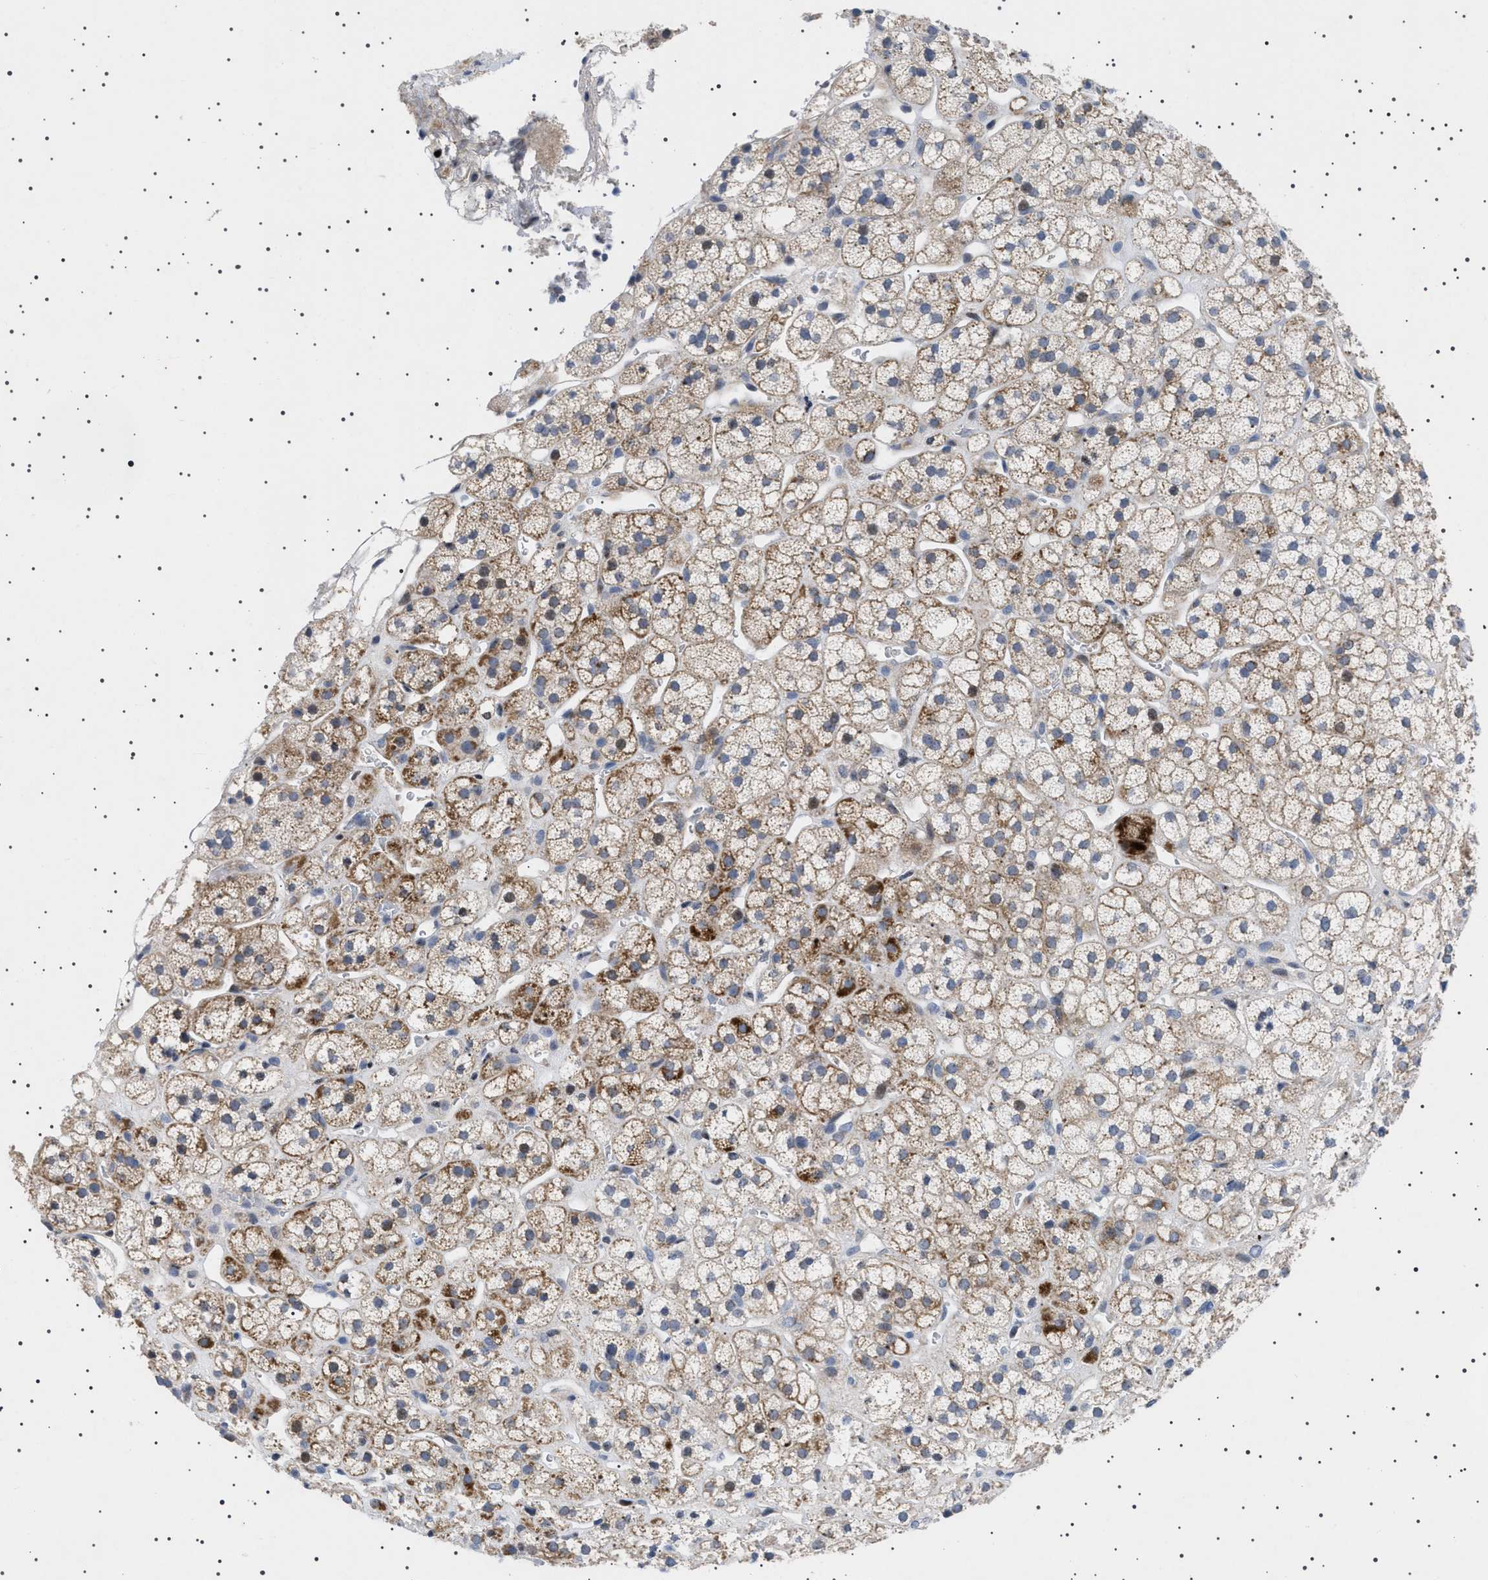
{"staining": {"intensity": "moderate", "quantity": ">75%", "location": "cytoplasmic/membranous"}, "tissue": "adrenal gland", "cell_type": "Glandular cells", "image_type": "normal", "snomed": [{"axis": "morphology", "description": "Normal tissue, NOS"}, {"axis": "topography", "description": "Adrenal gland"}], "caption": "Glandular cells display medium levels of moderate cytoplasmic/membranous positivity in about >75% of cells in benign adrenal gland.", "gene": "HTR1A", "patient": {"sex": "male", "age": 56}}